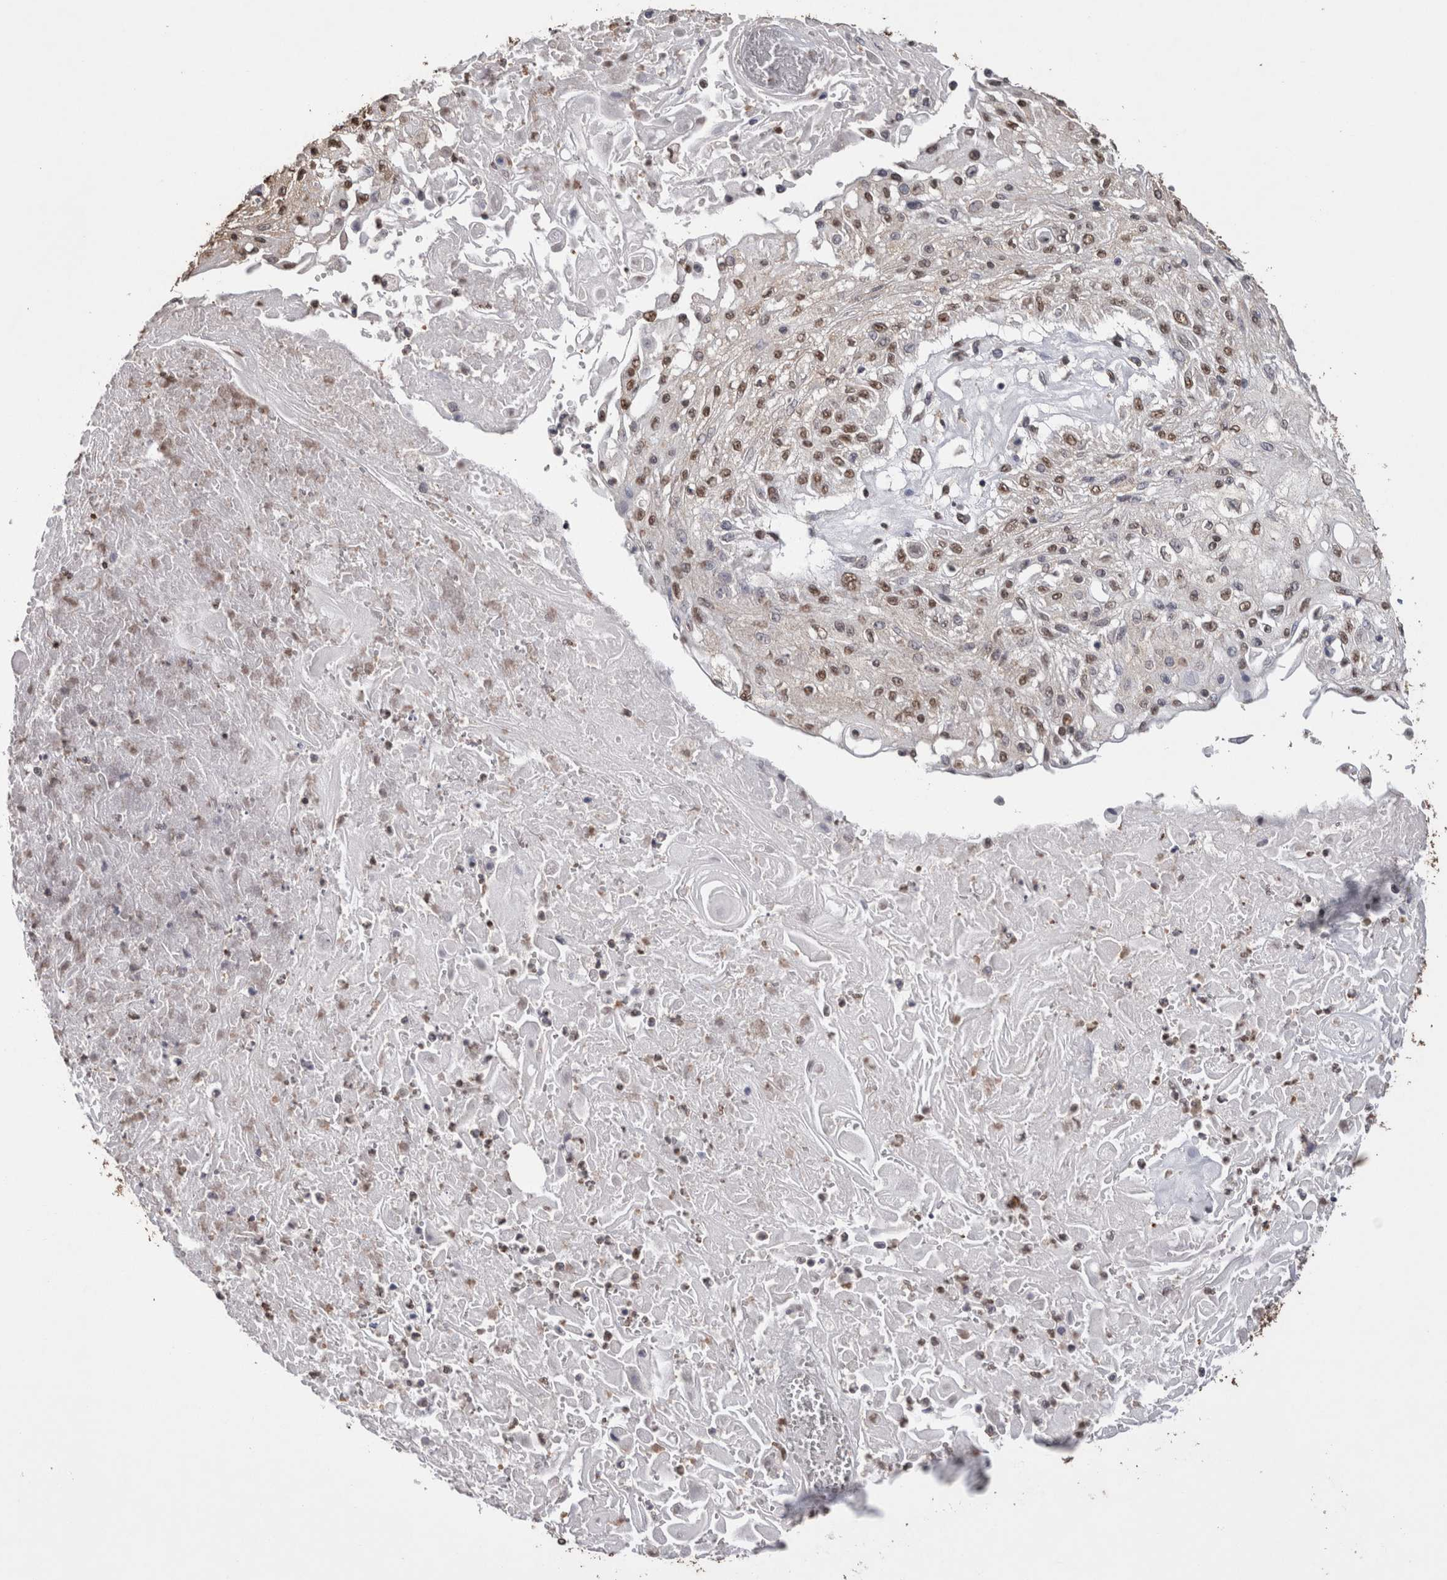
{"staining": {"intensity": "moderate", "quantity": ">75%", "location": "nuclear"}, "tissue": "skin cancer", "cell_type": "Tumor cells", "image_type": "cancer", "snomed": [{"axis": "morphology", "description": "Squamous cell carcinoma, NOS"}, {"axis": "topography", "description": "Skin"}], "caption": "Skin cancer (squamous cell carcinoma) stained with immunohistochemistry (IHC) displays moderate nuclear staining in about >75% of tumor cells. (IHC, brightfield microscopy, high magnification).", "gene": "NTHL1", "patient": {"sex": "male", "age": 75}}